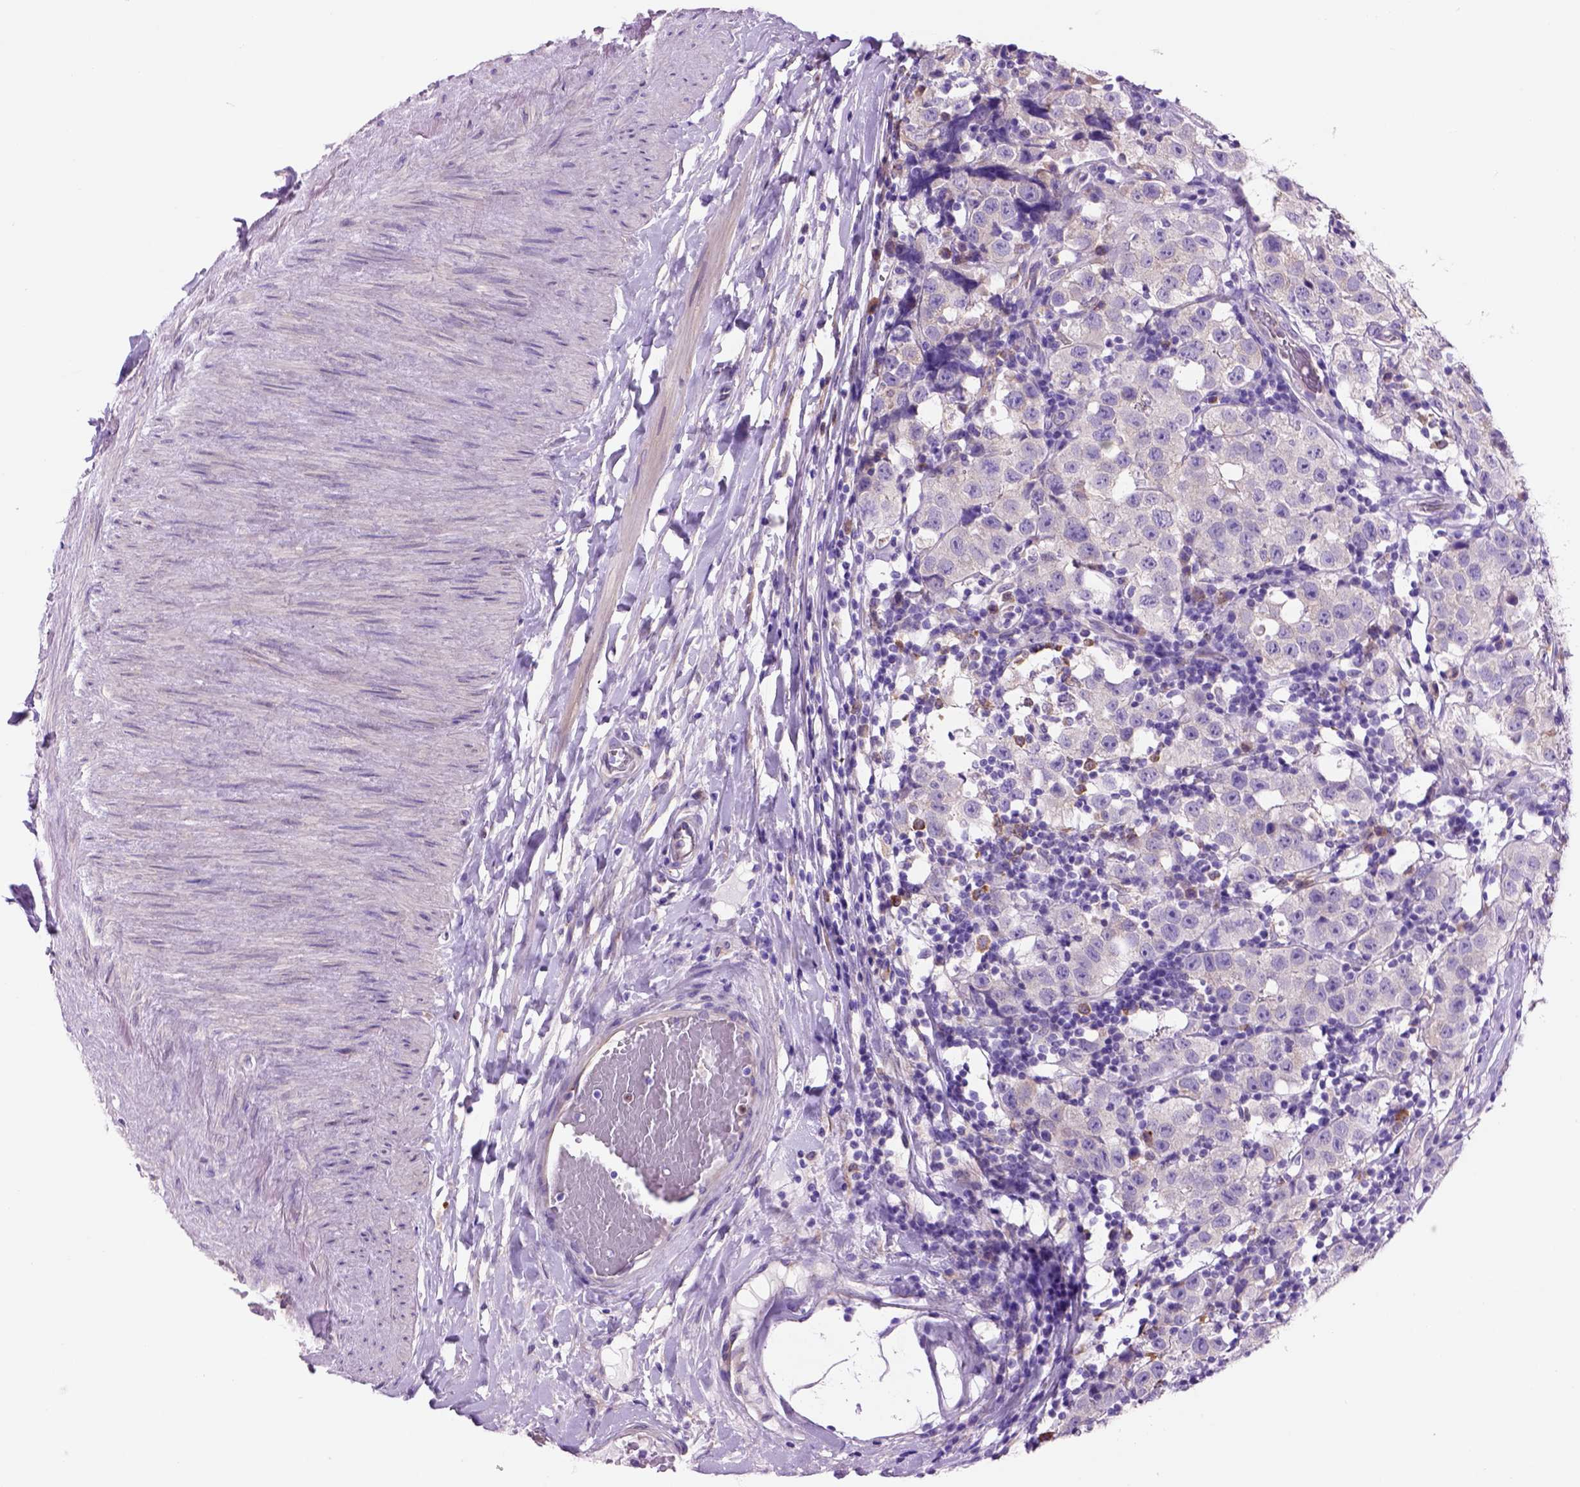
{"staining": {"intensity": "negative", "quantity": "none", "location": "none"}, "tissue": "testis cancer", "cell_type": "Tumor cells", "image_type": "cancer", "snomed": [{"axis": "morphology", "description": "Seminoma, NOS"}, {"axis": "topography", "description": "Testis"}], "caption": "There is no significant staining in tumor cells of testis cancer (seminoma).", "gene": "PIAS3", "patient": {"sex": "male", "age": 34}}